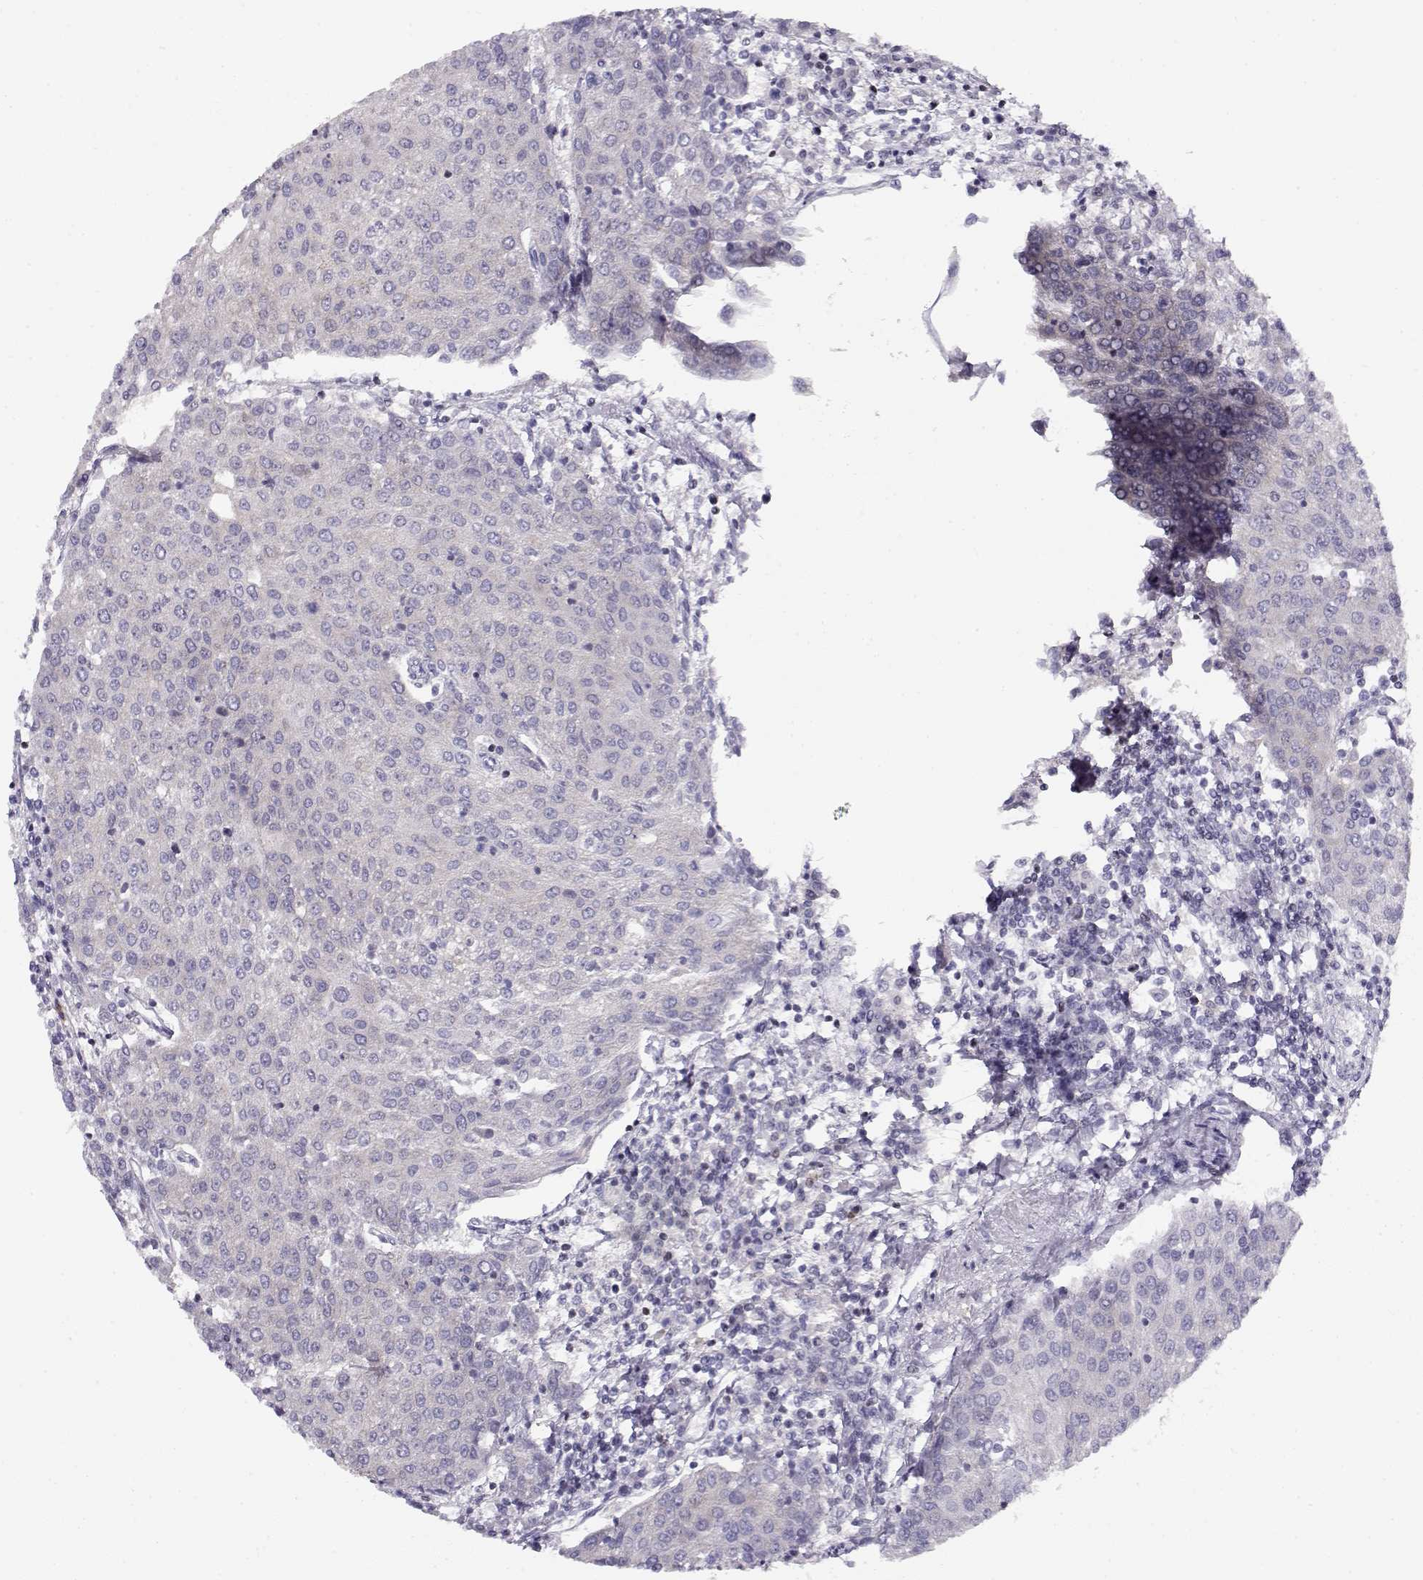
{"staining": {"intensity": "negative", "quantity": "none", "location": "none"}, "tissue": "urothelial cancer", "cell_type": "Tumor cells", "image_type": "cancer", "snomed": [{"axis": "morphology", "description": "Urothelial carcinoma, High grade"}, {"axis": "topography", "description": "Urinary bladder"}], "caption": "High-grade urothelial carcinoma was stained to show a protein in brown. There is no significant expression in tumor cells.", "gene": "CRX", "patient": {"sex": "female", "age": 85}}